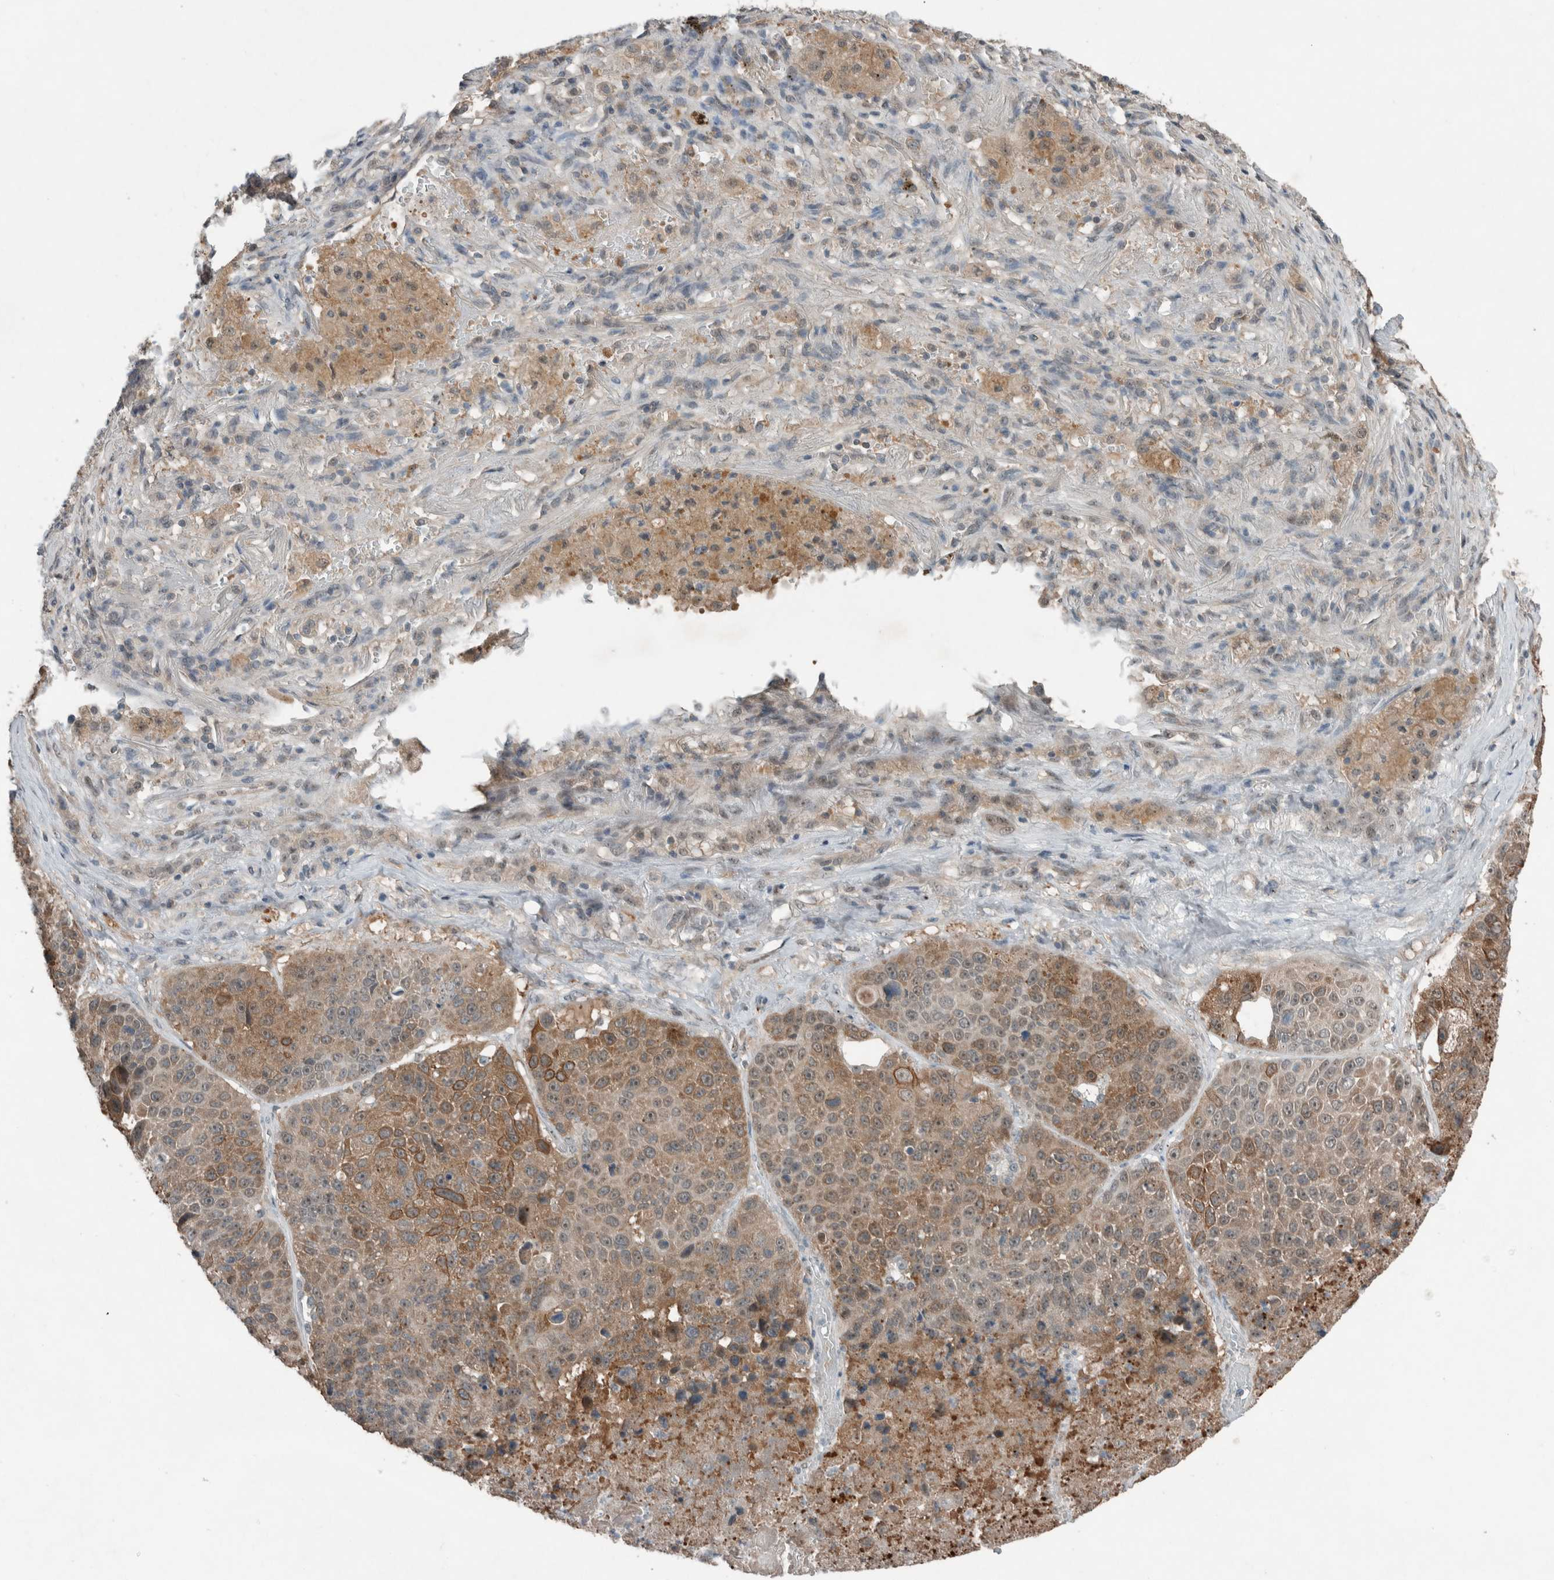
{"staining": {"intensity": "moderate", "quantity": "25%-75%", "location": "cytoplasmic/membranous"}, "tissue": "lung cancer", "cell_type": "Tumor cells", "image_type": "cancer", "snomed": [{"axis": "morphology", "description": "Squamous cell carcinoma, NOS"}, {"axis": "topography", "description": "Lung"}], "caption": "There is medium levels of moderate cytoplasmic/membranous positivity in tumor cells of lung cancer (squamous cell carcinoma), as demonstrated by immunohistochemical staining (brown color).", "gene": "RALGDS", "patient": {"sex": "male", "age": 61}}